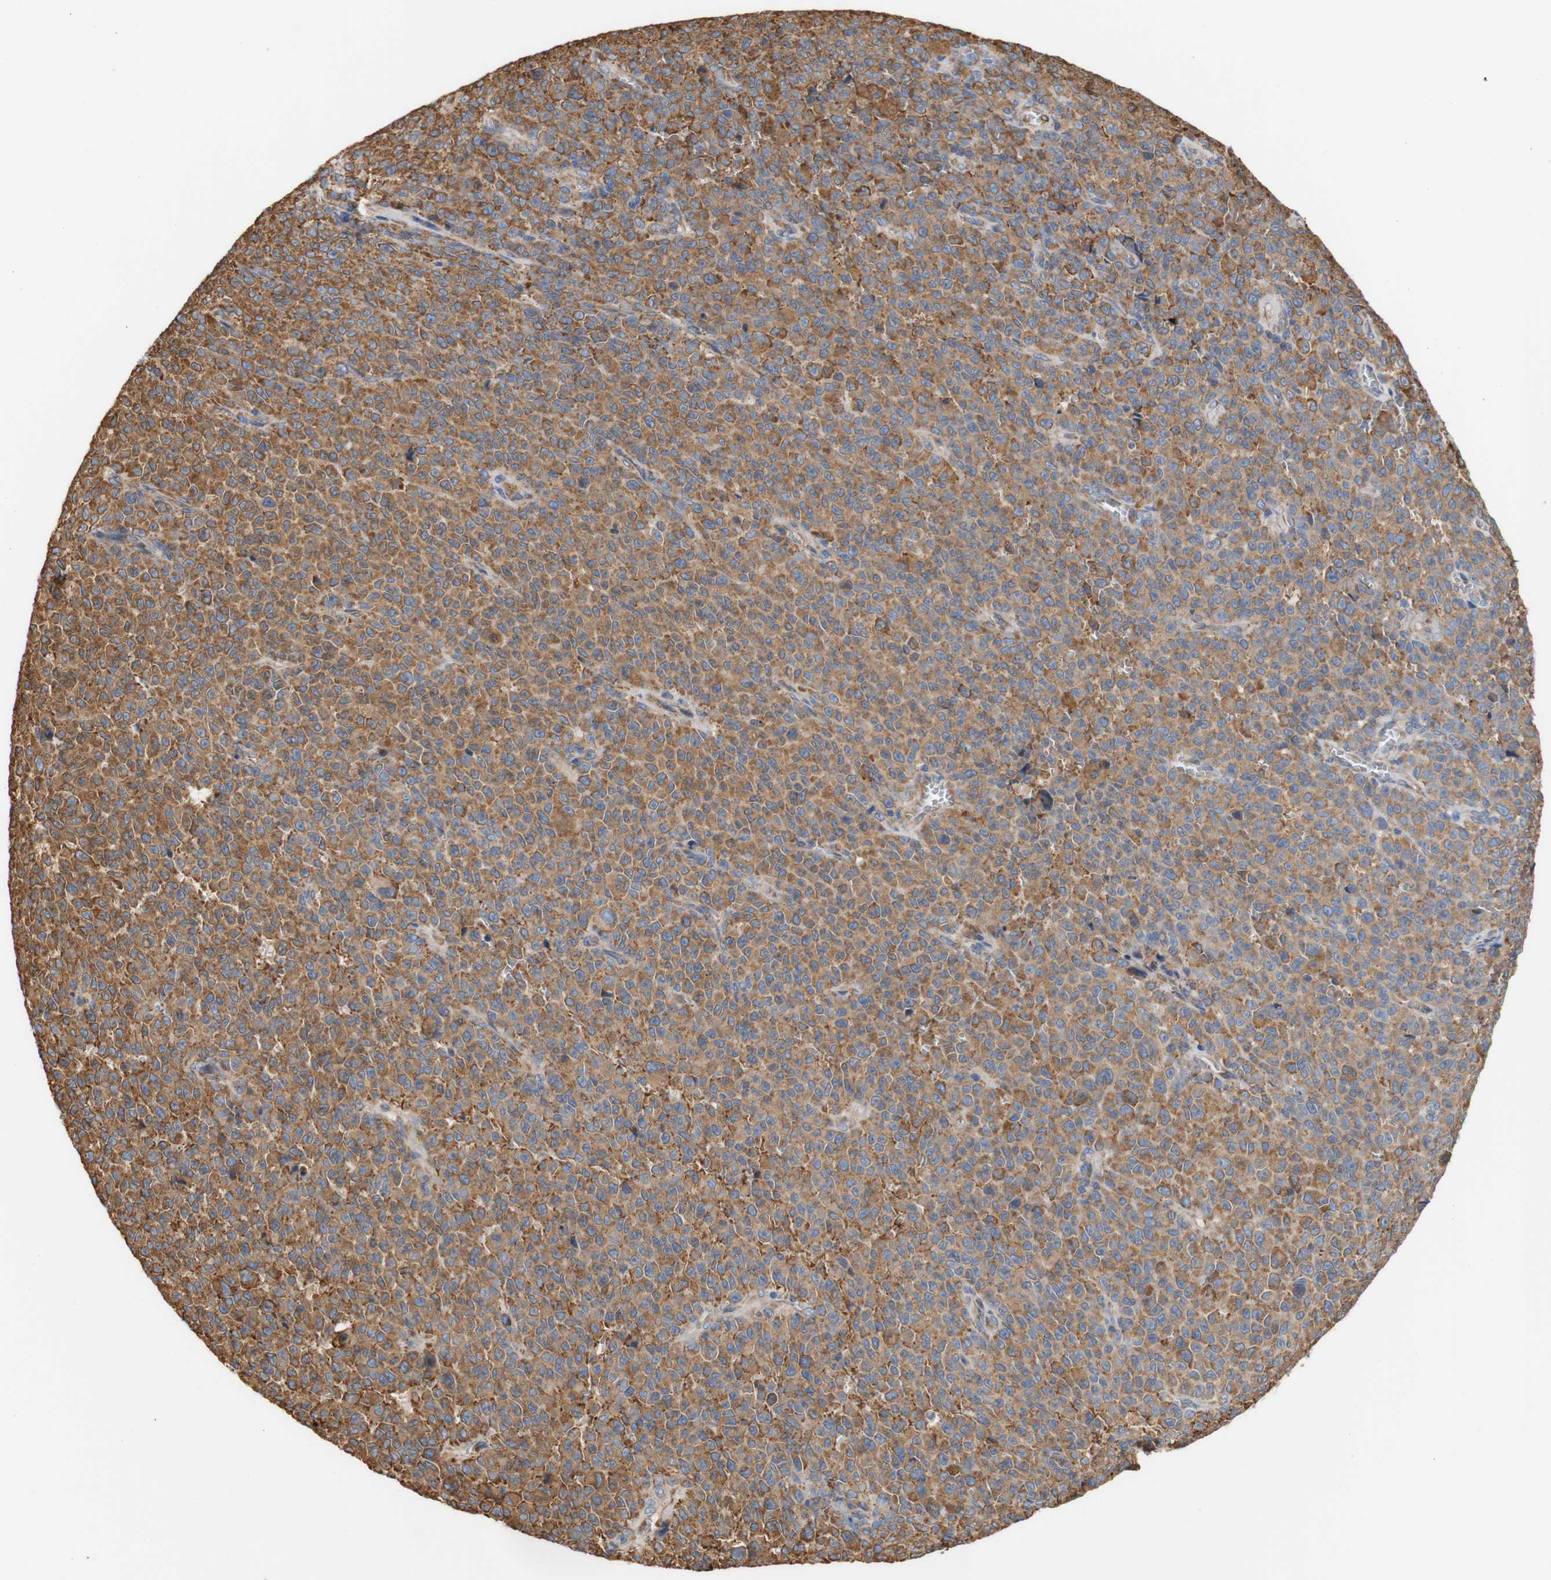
{"staining": {"intensity": "moderate", "quantity": ">75%", "location": "cytoplasmic/membranous"}, "tissue": "melanoma", "cell_type": "Tumor cells", "image_type": "cancer", "snomed": [{"axis": "morphology", "description": "Malignant melanoma, NOS"}, {"axis": "topography", "description": "Skin"}], "caption": "IHC histopathology image of neoplastic tissue: human malignant melanoma stained using immunohistochemistry (IHC) displays medium levels of moderate protein expression localized specifically in the cytoplasmic/membranous of tumor cells, appearing as a cytoplasmic/membranous brown color.", "gene": "EIF2AK4", "patient": {"sex": "female", "age": 82}}